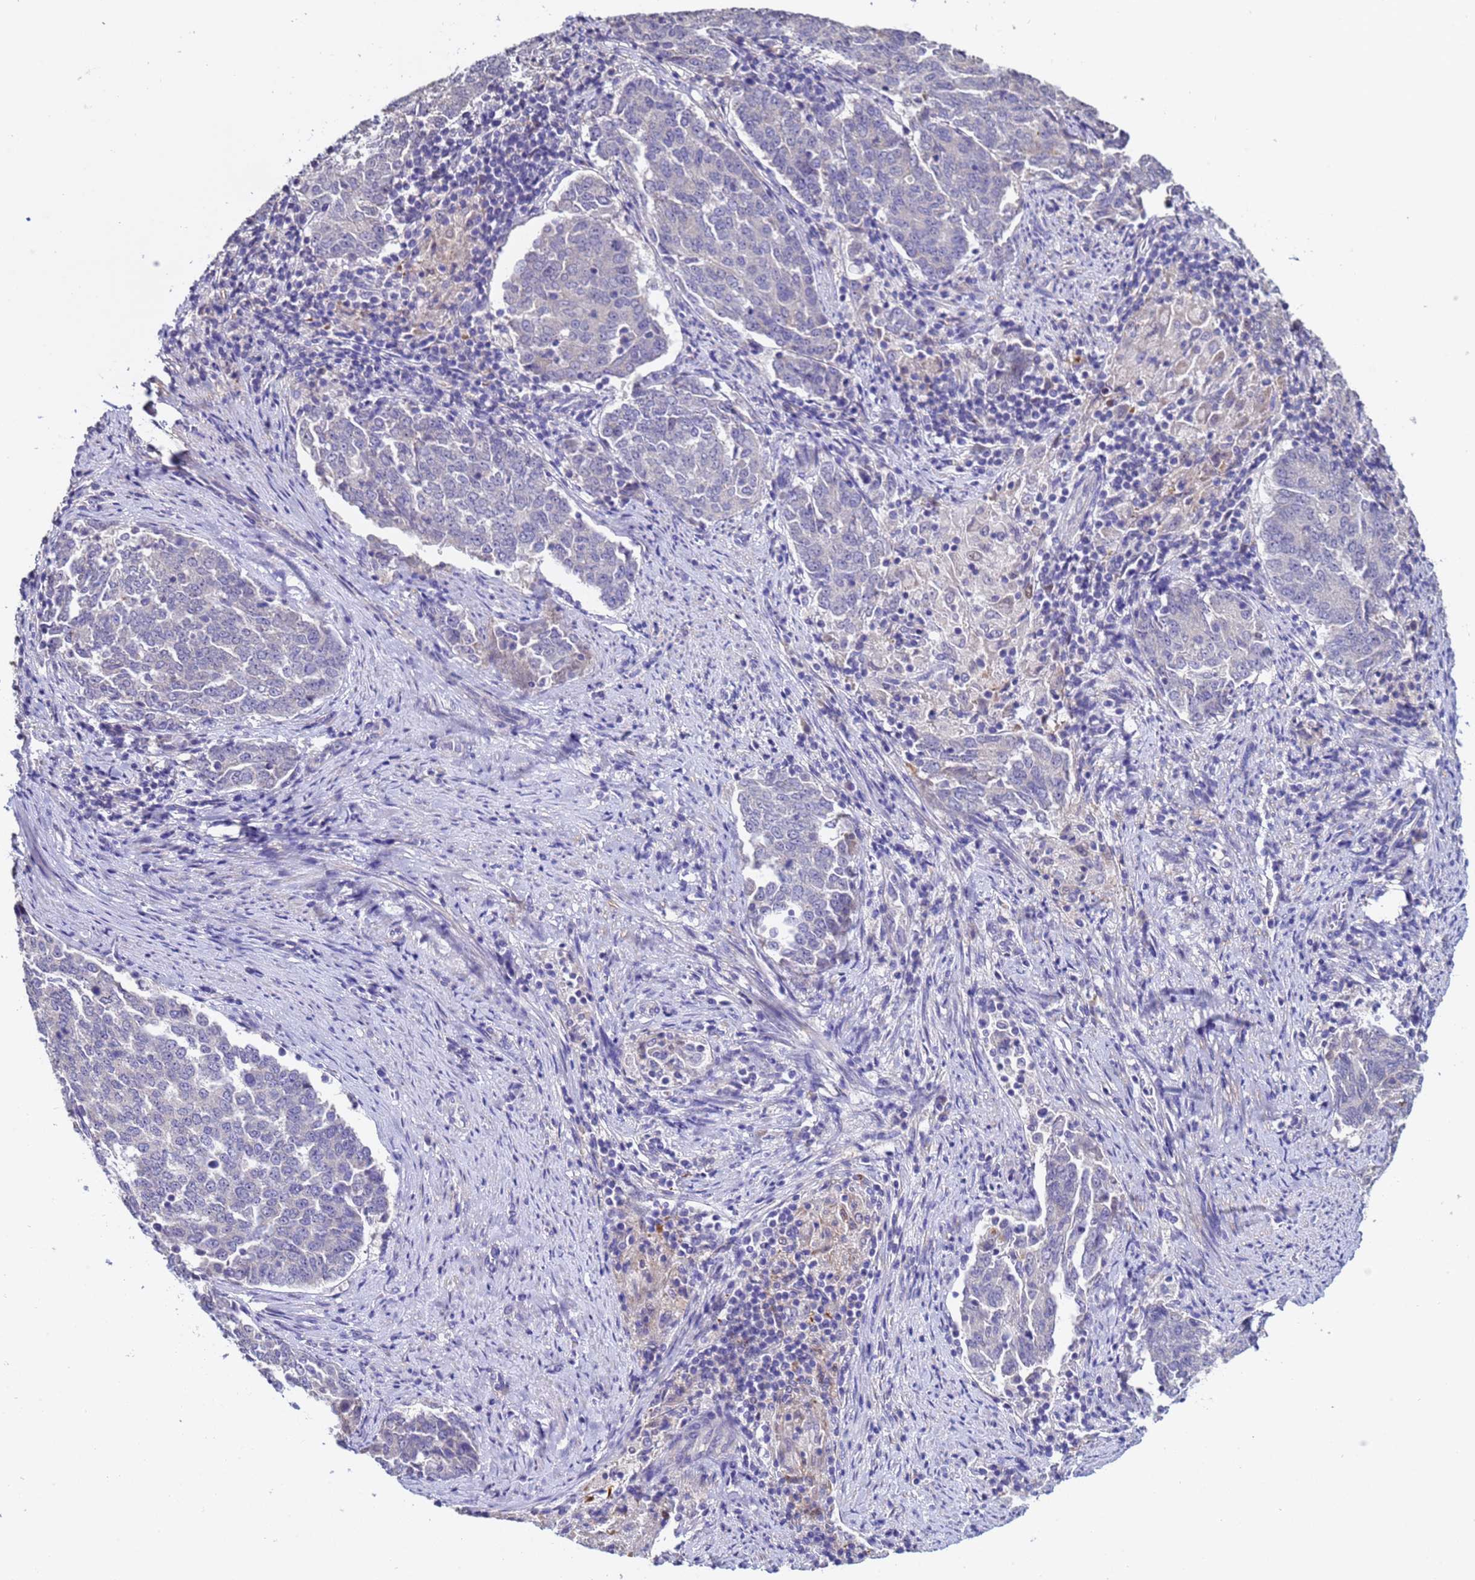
{"staining": {"intensity": "negative", "quantity": "none", "location": "none"}, "tissue": "endometrial cancer", "cell_type": "Tumor cells", "image_type": "cancer", "snomed": [{"axis": "morphology", "description": "Adenocarcinoma, NOS"}, {"axis": "topography", "description": "Endometrium"}], "caption": "The micrograph demonstrates no significant expression in tumor cells of adenocarcinoma (endometrial).", "gene": "ELMOD2", "patient": {"sex": "female", "age": 80}}